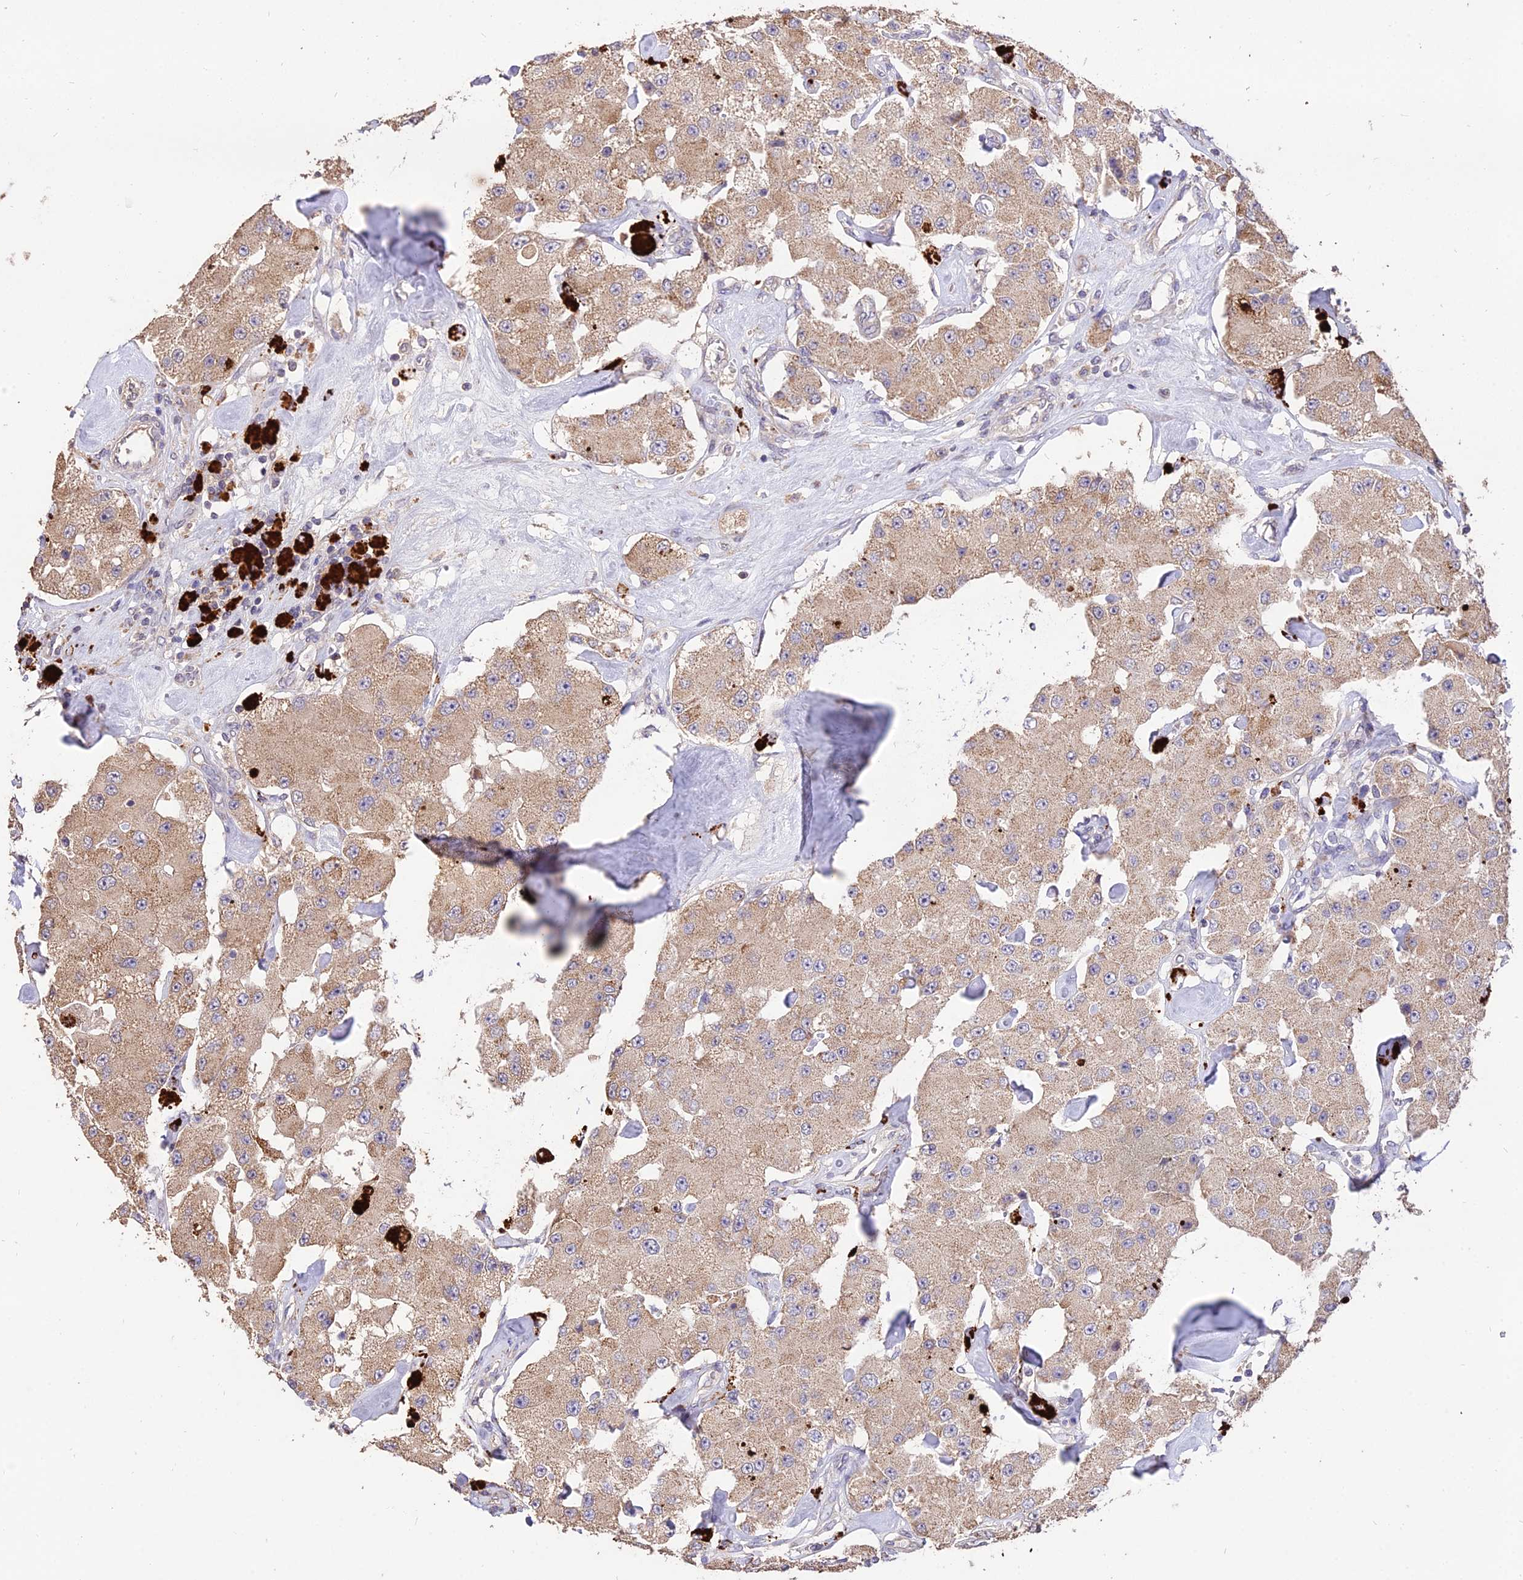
{"staining": {"intensity": "weak", "quantity": ">75%", "location": "cytoplasmic/membranous"}, "tissue": "carcinoid", "cell_type": "Tumor cells", "image_type": "cancer", "snomed": [{"axis": "morphology", "description": "Carcinoid, malignant, NOS"}, {"axis": "topography", "description": "Pancreas"}], "caption": "IHC staining of carcinoid, which reveals low levels of weak cytoplasmic/membranous staining in approximately >75% of tumor cells indicating weak cytoplasmic/membranous protein staining. The staining was performed using DAB (brown) for protein detection and nuclei were counterstained in hematoxylin (blue).", "gene": "SDHD", "patient": {"sex": "male", "age": 41}}